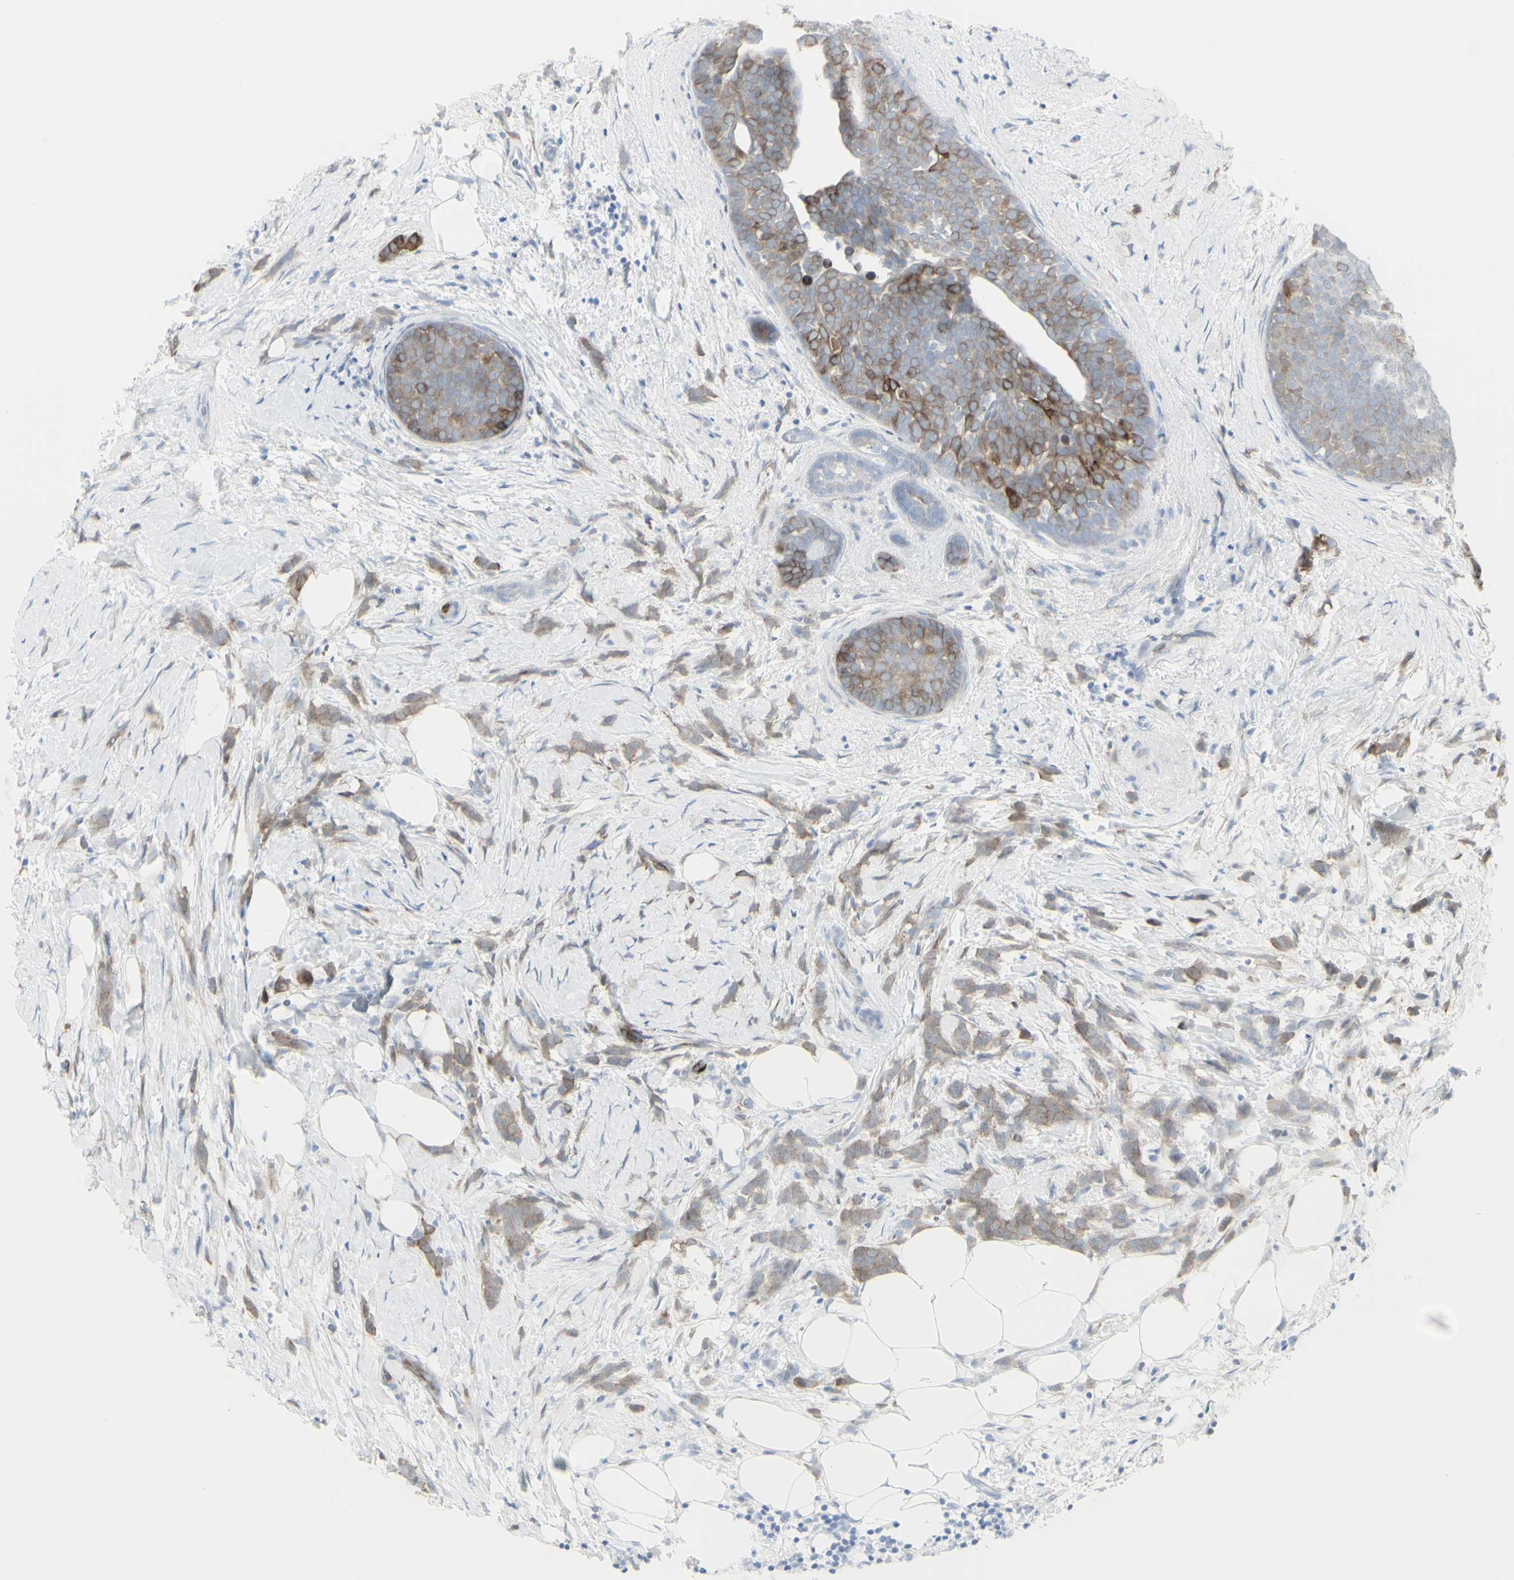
{"staining": {"intensity": "weak", "quantity": ">75%", "location": "cytoplasmic/membranous"}, "tissue": "breast cancer", "cell_type": "Tumor cells", "image_type": "cancer", "snomed": [{"axis": "morphology", "description": "Lobular carcinoma, in situ"}, {"axis": "morphology", "description": "Lobular carcinoma"}, {"axis": "topography", "description": "Breast"}], "caption": "A high-resolution micrograph shows immunohistochemistry (IHC) staining of lobular carcinoma in situ (breast), which demonstrates weak cytoplasmic/membranous expression in approximately >75% of tumor cells.", "gene": "ENSG00000198211", "patient": {"sex": "female", "age": 41}}